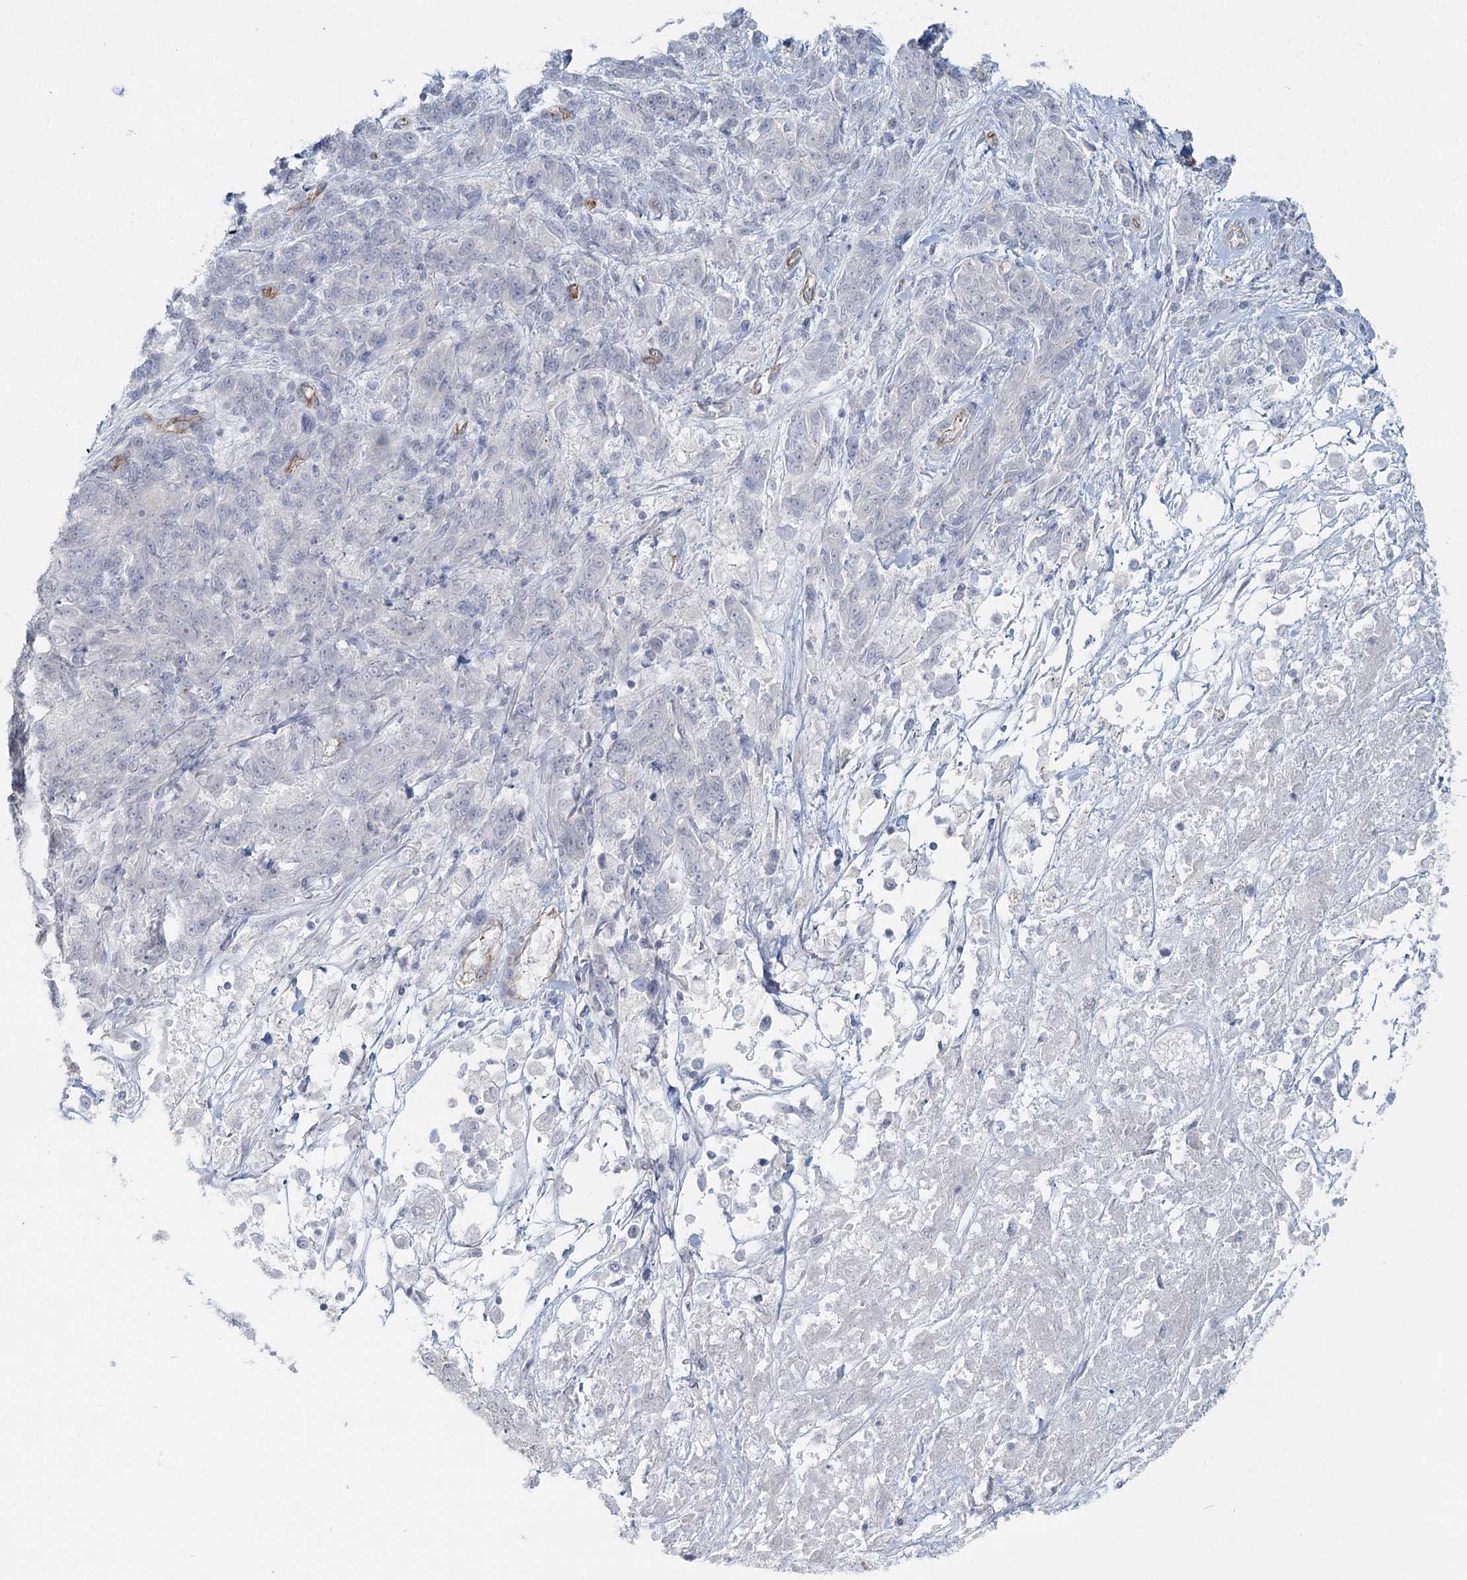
{"staining": {"intensity": "negative", "quantity": "none", "location": "none"}, "tissue": "melanoma", "cell_type": "Tumor cells", "image_type": "cancer", "snomed": [{"axis": "morphology", "description": "Malignant melanoma, NOS"}, {"axis": "topography", "description": "Skin"}], "caption": "Tumor cells are negative for protein expression in human melanoma.", "gene": "ZFYVE28", "patient": {"sex": "male", "age": 53}}